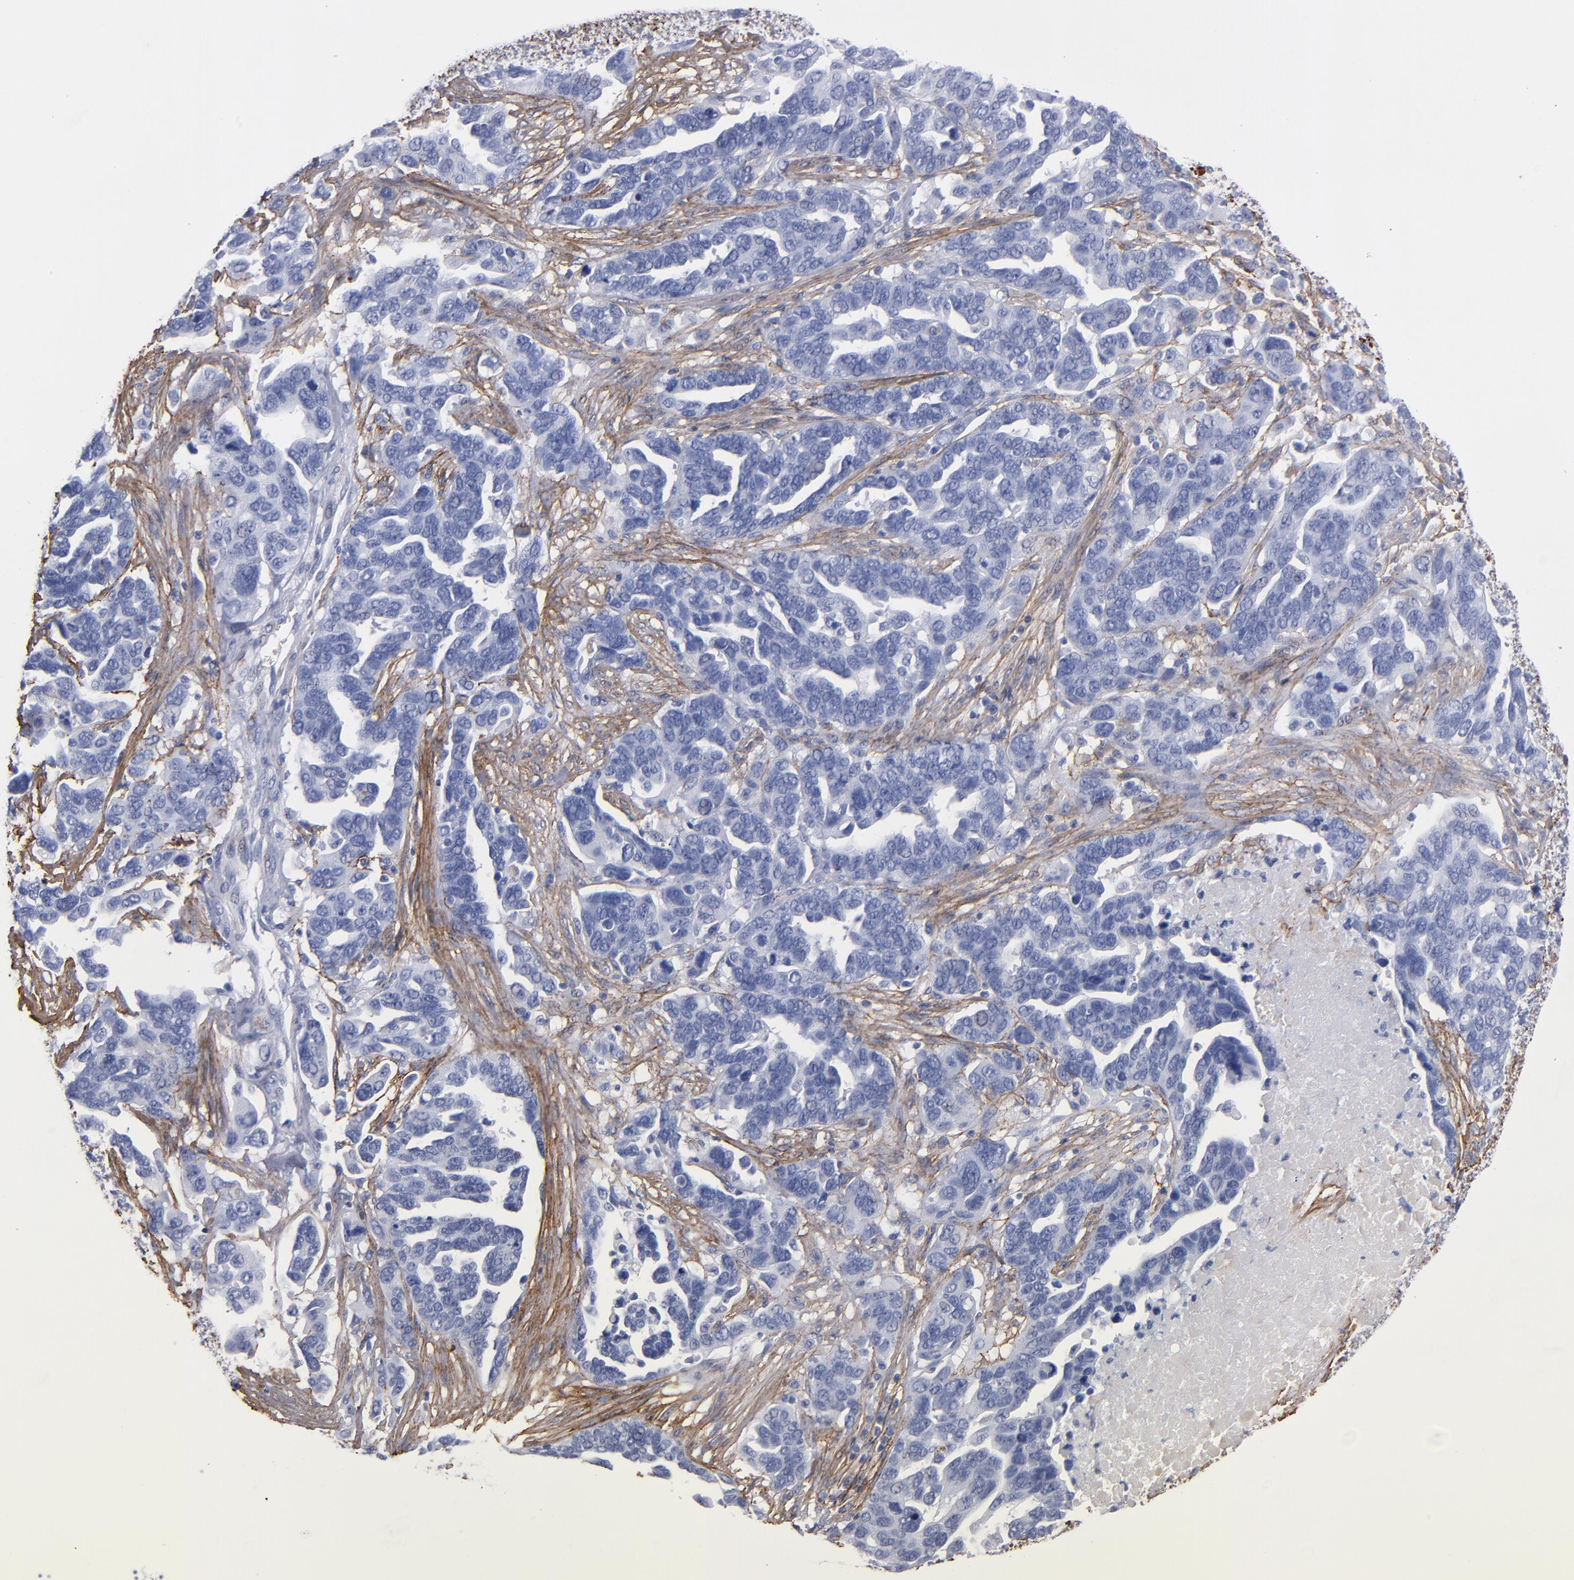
{"staining": {"intensity": "negative", "quantity": "none", "location": "none"}, "tissue": "ovarian cancer", "cell_type": "Tumor cells", "image_type": "cancer", "snomed": [{"axis": "morphology", "description": "Cystadenocarcinoma, serous, NOS"}, {"axis": "topography", "description": "Ovary"}], "caption": "This is an immunohistochemistry (IHC) micrograph of ovarian serous cystadenocarcinoma. There is no staining in tumor cells.", "gene": "EMILIN1", "patient": {"sex": "female", "age": 54}}